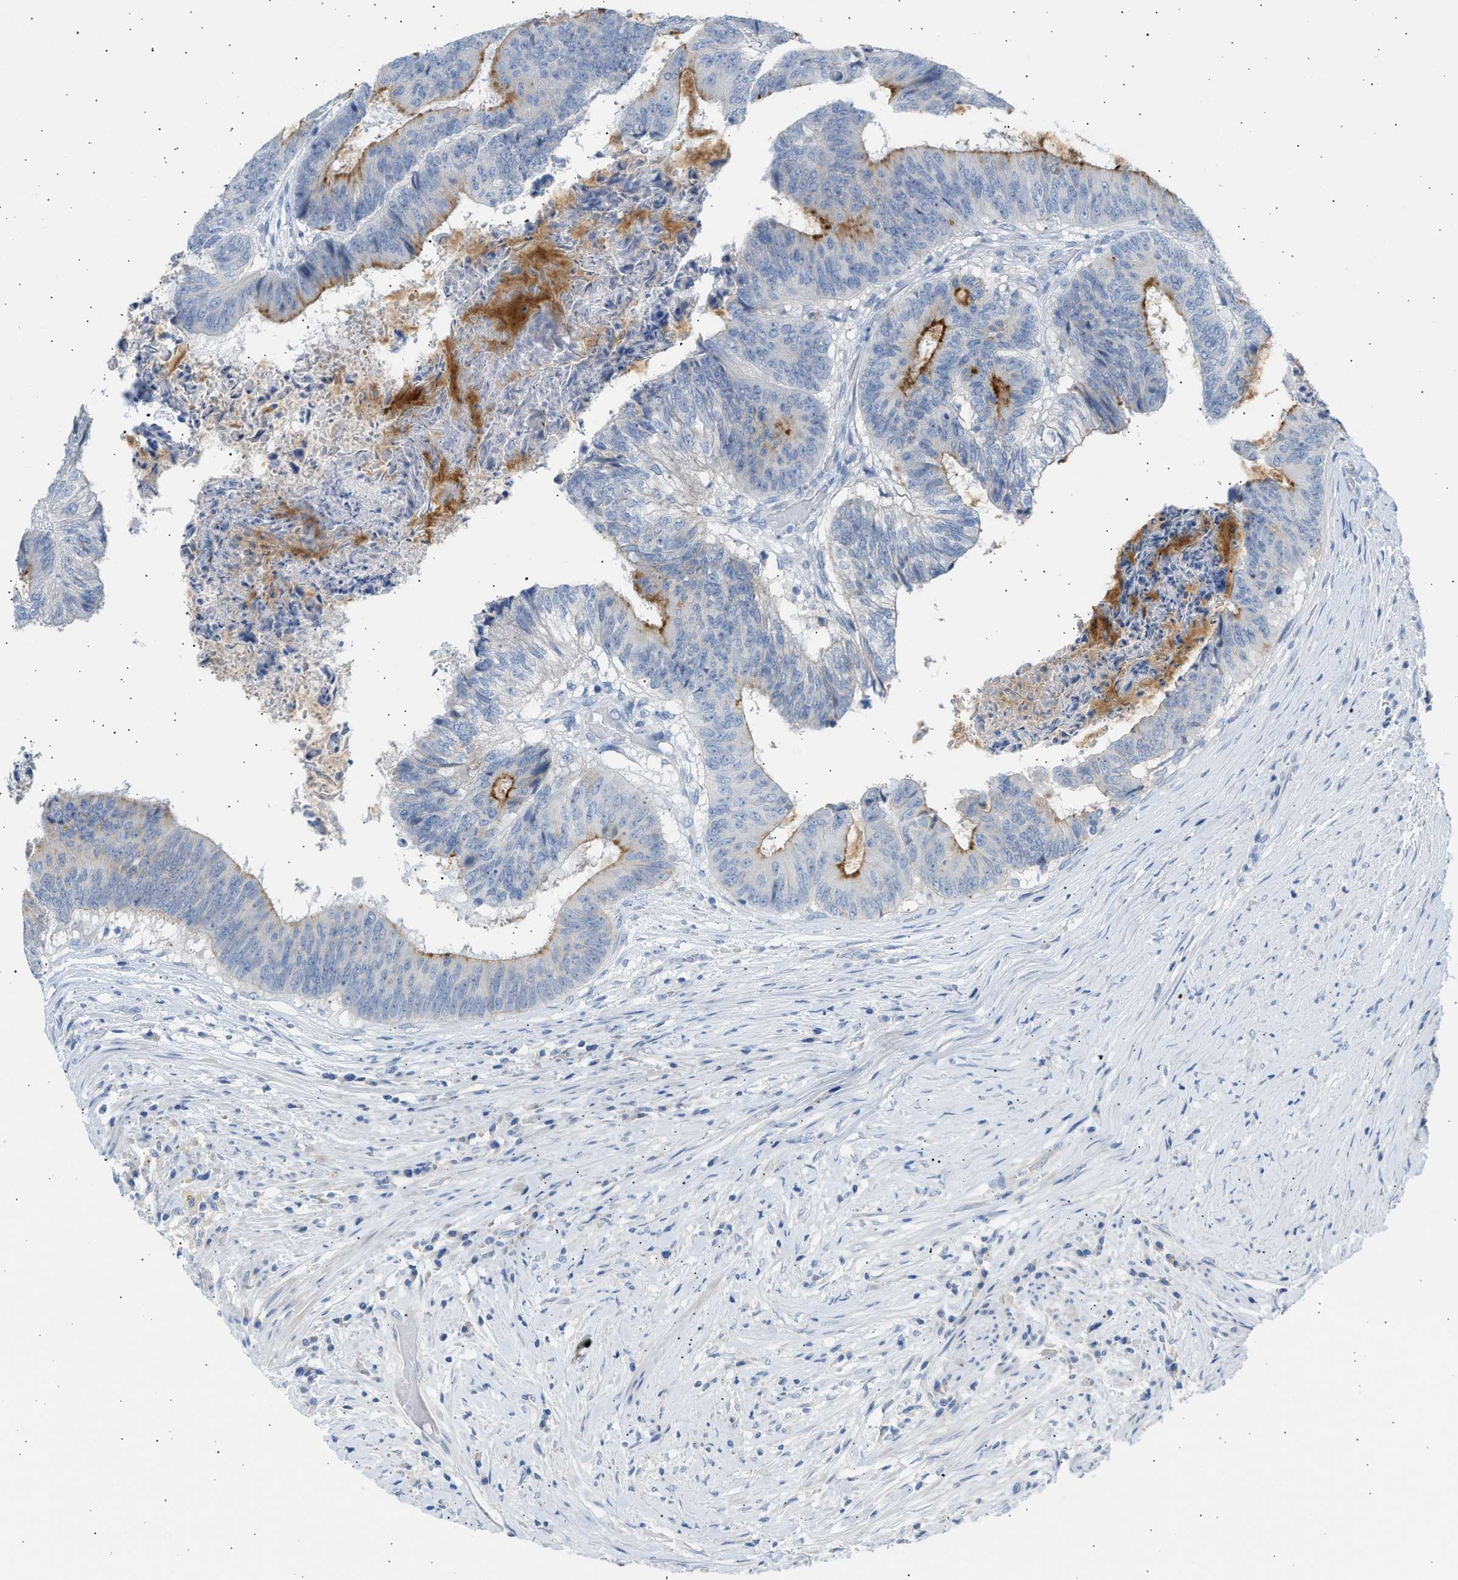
{"staining": {"intensity": "moderate", "quantity": "25%-75%", "location": "cytoplasmic/membranous"}, "tissue": "colorectal cancer", "cell_type": "Tumor cells", "image_type": "cancer", "snomed": [{"axis": "morphology", "description": "Adenocarcinoma, NOS"}, {"axis": "topography", "description": "Rectum"}], "caption": "Immunohistochemistry (IHC) (DAB) staining of colorectal adenocarcinoma reveals moderate cytoplasmic/membranous protein staining in approximately 25%-75% of tumor cells. (DAB = brown stain, brightfield microscopy at high magnification).", "gene": "ERBB2", "patient": {"sex": "male", "age": 72}}